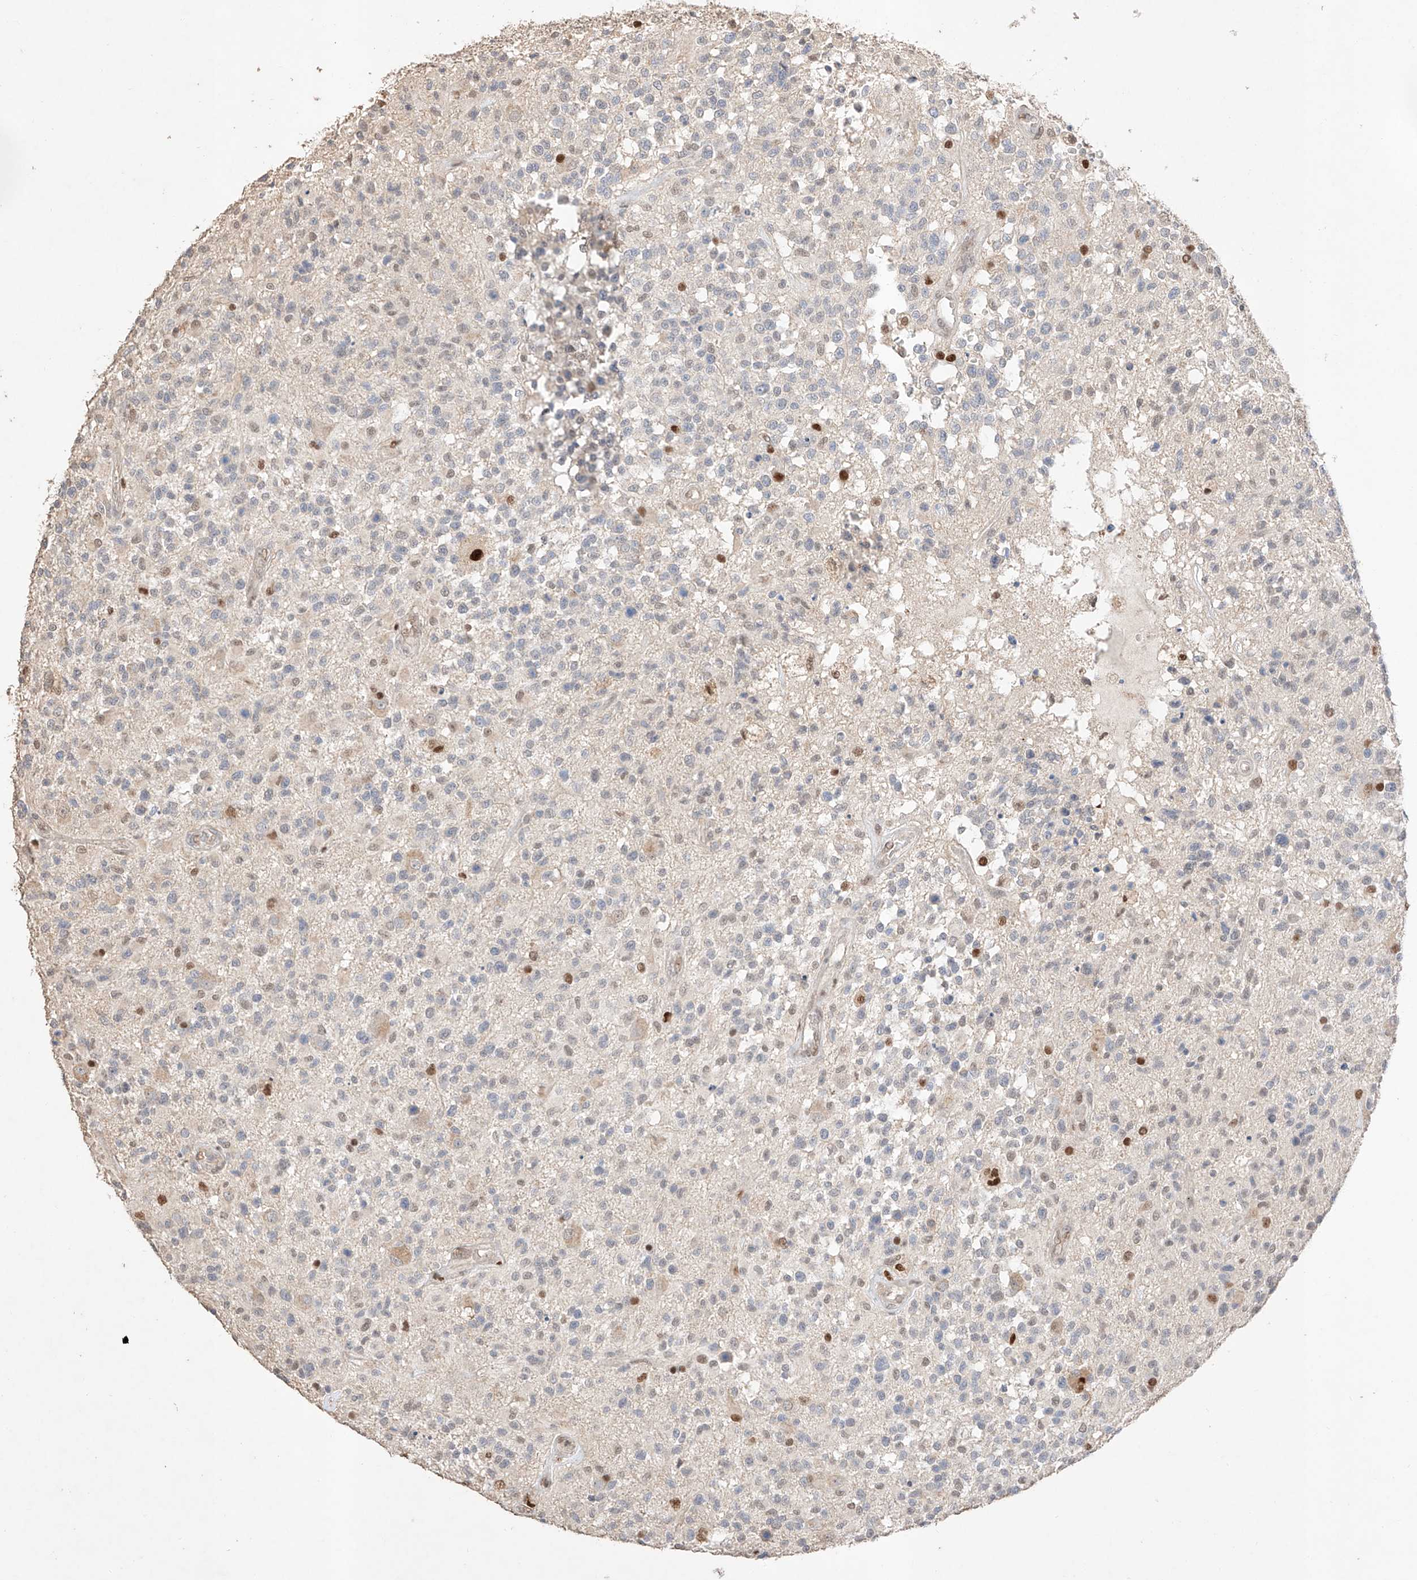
{"staining": {"intensity": "negative", "quantity": "none", "location": "none"}, "tissue": "glioma", "cell_type": "Tumor cells", "image_type": "cancer", "snomed": [{"axis": "morphology", "description": "Glioma, malignant, High grade"}, {"axis": "morphology", "description": "Glioblastoma, NOS"}, {"axis": "topography", "description": "Brain"}], "caption": "A histopathology image of human glioma is negative for staining in tumor cells.", "gene": "APIP", "patient": {"sex": "male", "age": 60}}